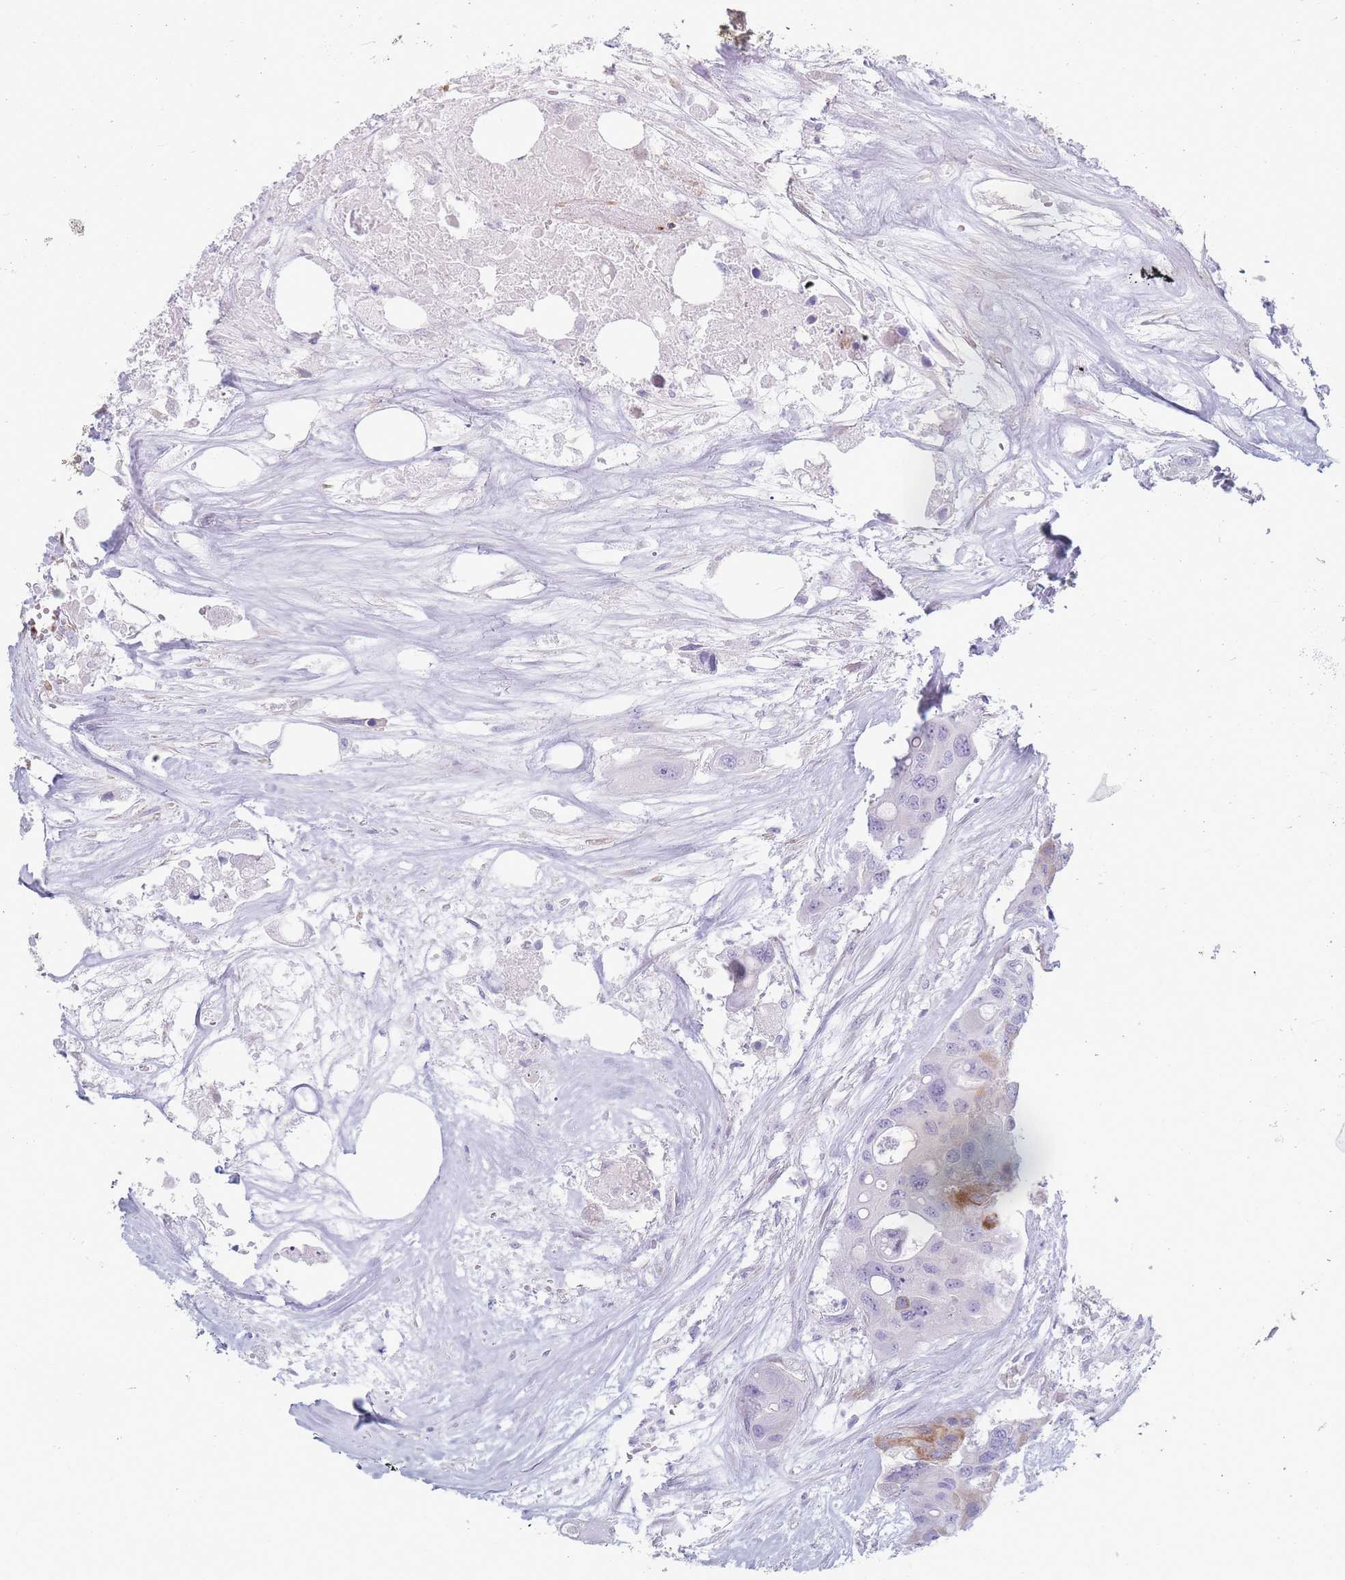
{"staining": {"intensity": "moderate", "quantity": "<25%", "location": "cytoplasmic/membranous"}, "tissue": "colorectal cancer", "cell_type": "Tumor cells", "image_type": "cancer", "snomed": [{"axis": "morphology", "description": "Adenocarcinoma, NOS"}, {"axis": "topography", "description": "Colon"}], "caption": "Protein analysis of colorectal cancer (adenocarcinoma) tissue exhibits moderate cytoplasmic/membranous expression in about <25% of tumor cells.", "gene": "PLPP1", "patient": {"sex": "male", "age": 77}}